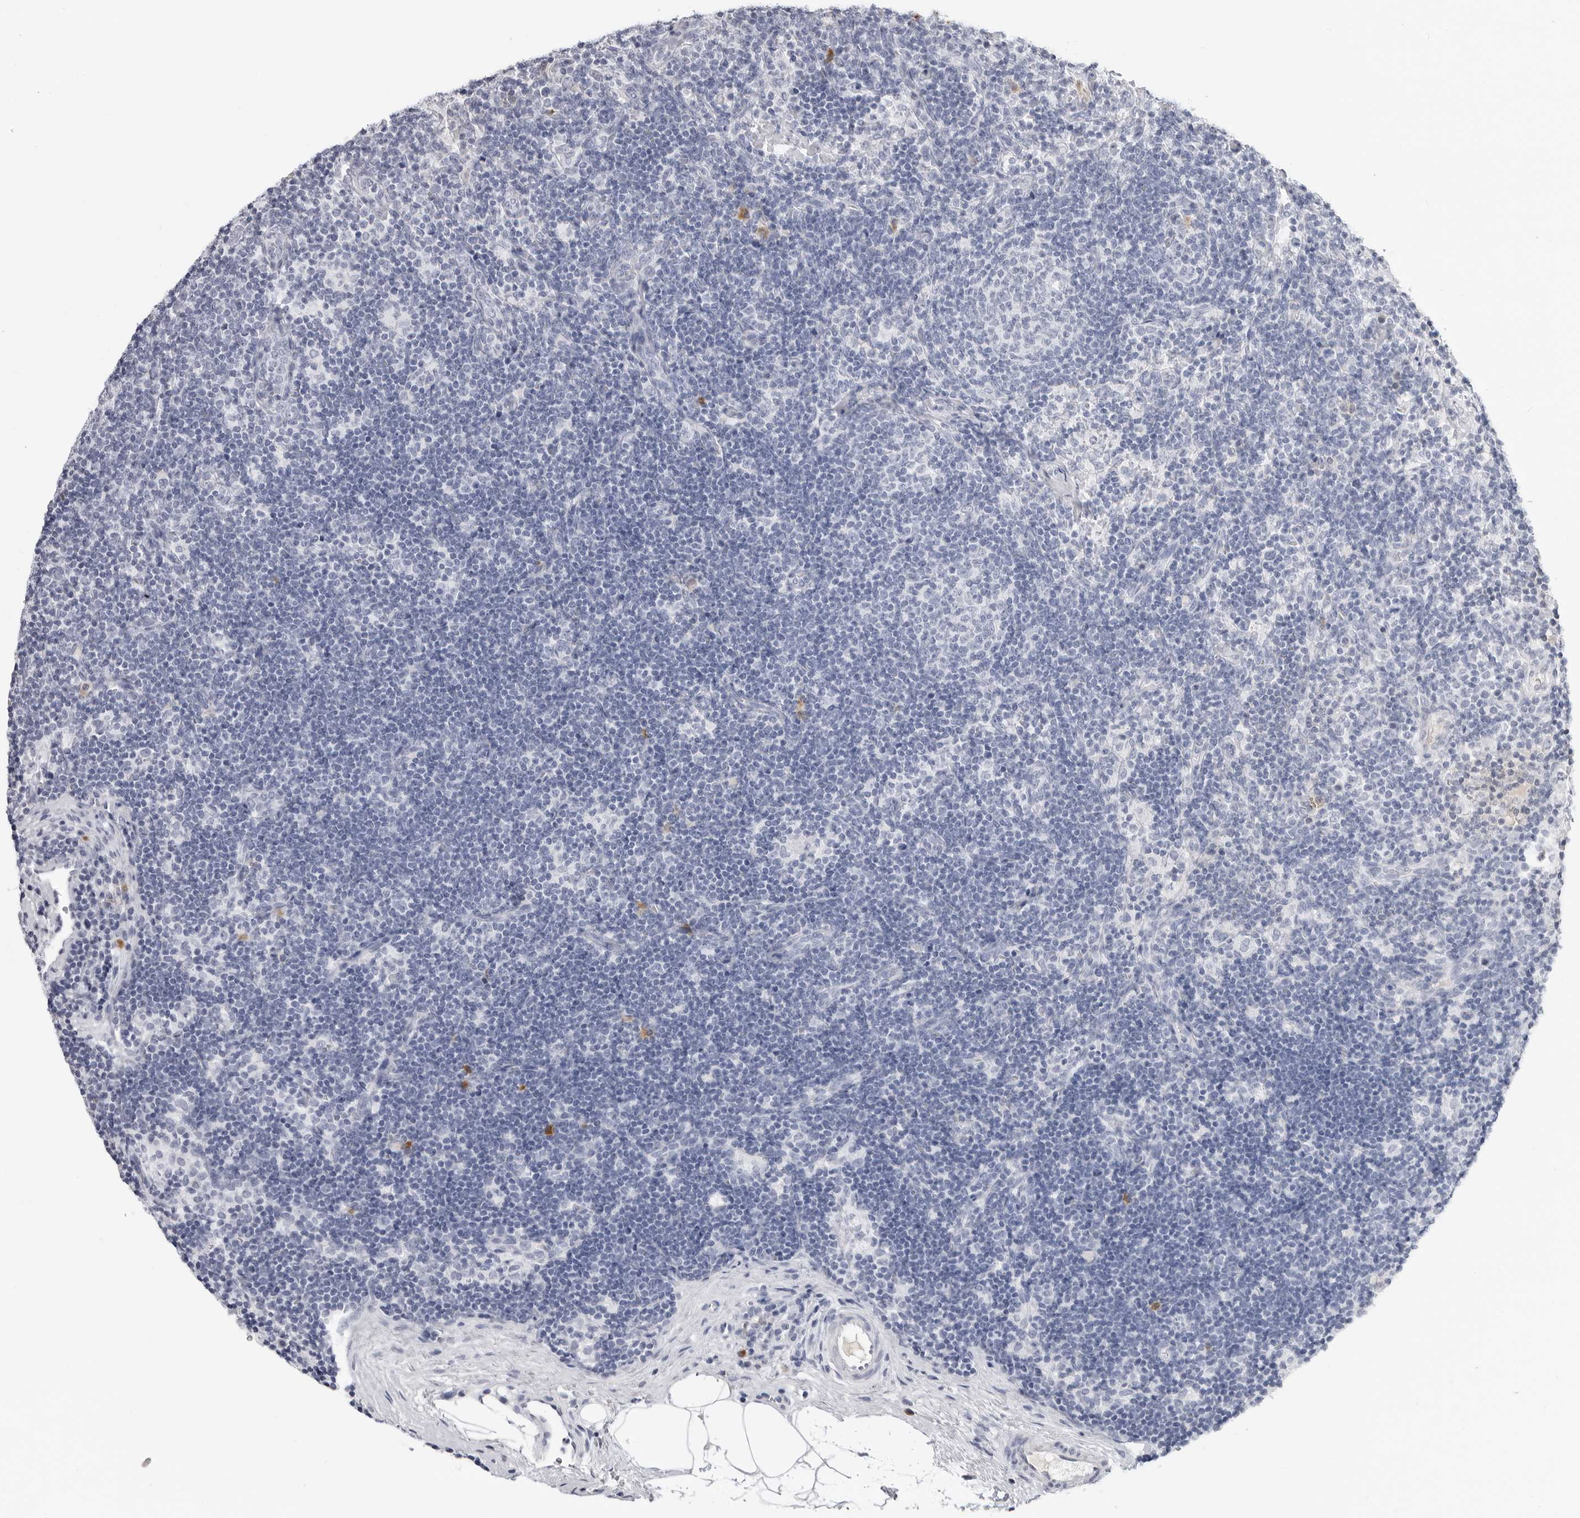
{"staining": {"intensity": "negative", "quantity": "none", "location": "none"}, "tissue": "lymph node", "cell_type": "Germinal center cells", "image_type": "normal", "snomed": [{"axis": "morphology", "description": "Normal tissue, NOS"}, {"axis": "topography", "description": "Lymph node"}], "caption": "Image shows no protein positivity in germinal center cells of normal lymph node. (DAB immunohistochemistry (IHC), high magnification).", "gene": "AMPD1", "patient": {"sex": "female", "age": 22}}